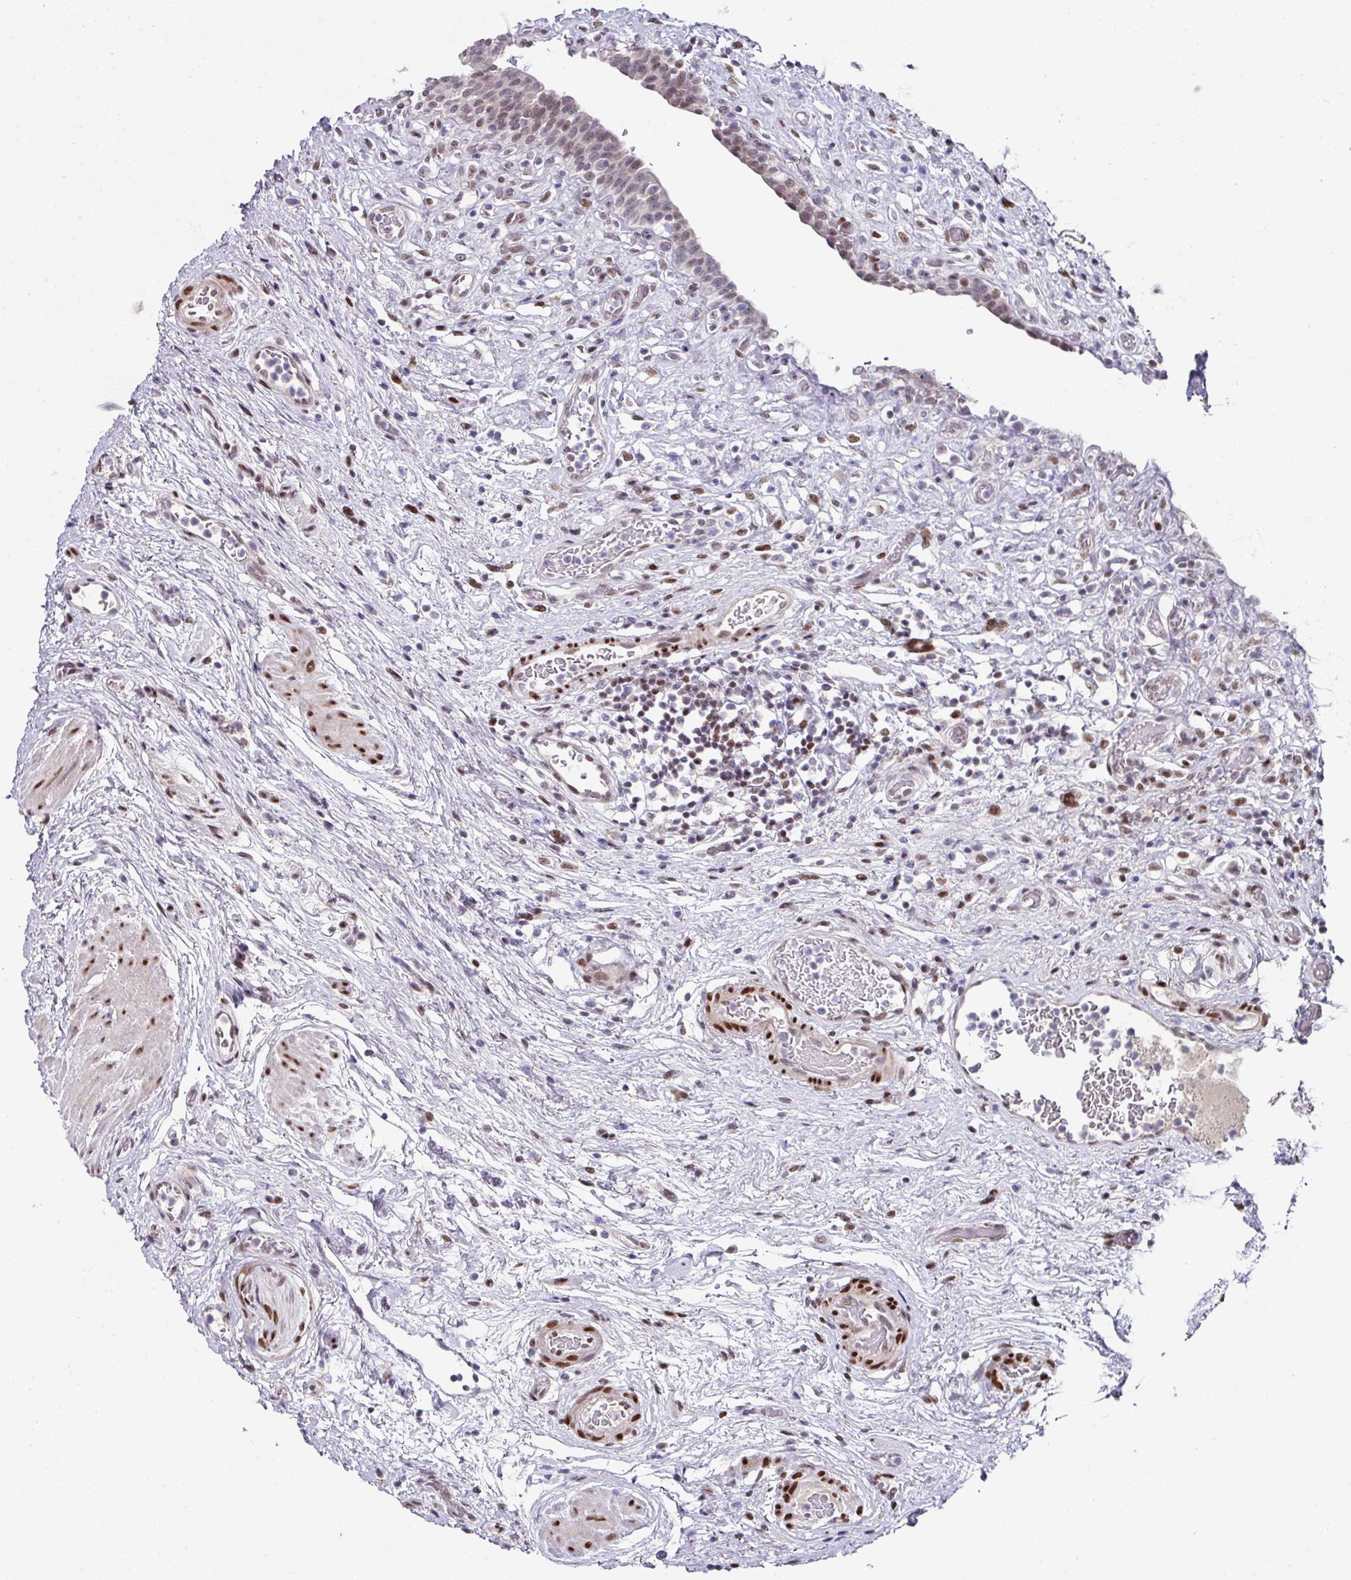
{"staining": {"intensity": "weak", "quantity": "25%-75%", "location": "nuclear"}, "tissue": "urinary bladder", "cell_type": "Urothelial cells", "image_type": "normal", "snomed": [{"axis": "morphology", "description": "Normal tissue, NOS"}, {"axis": "topography", "description": "Urinary bladder"}], "caption": "IHC of unremarkable urinary bladder displays low levels of weak nuclear positivity in approximately 25%-75% of urothelial cells. (DAB IHC with brightfield microscopy, high magnification).", "gene": "CBX7", "patient": {"sex": "male", "age": 71}}